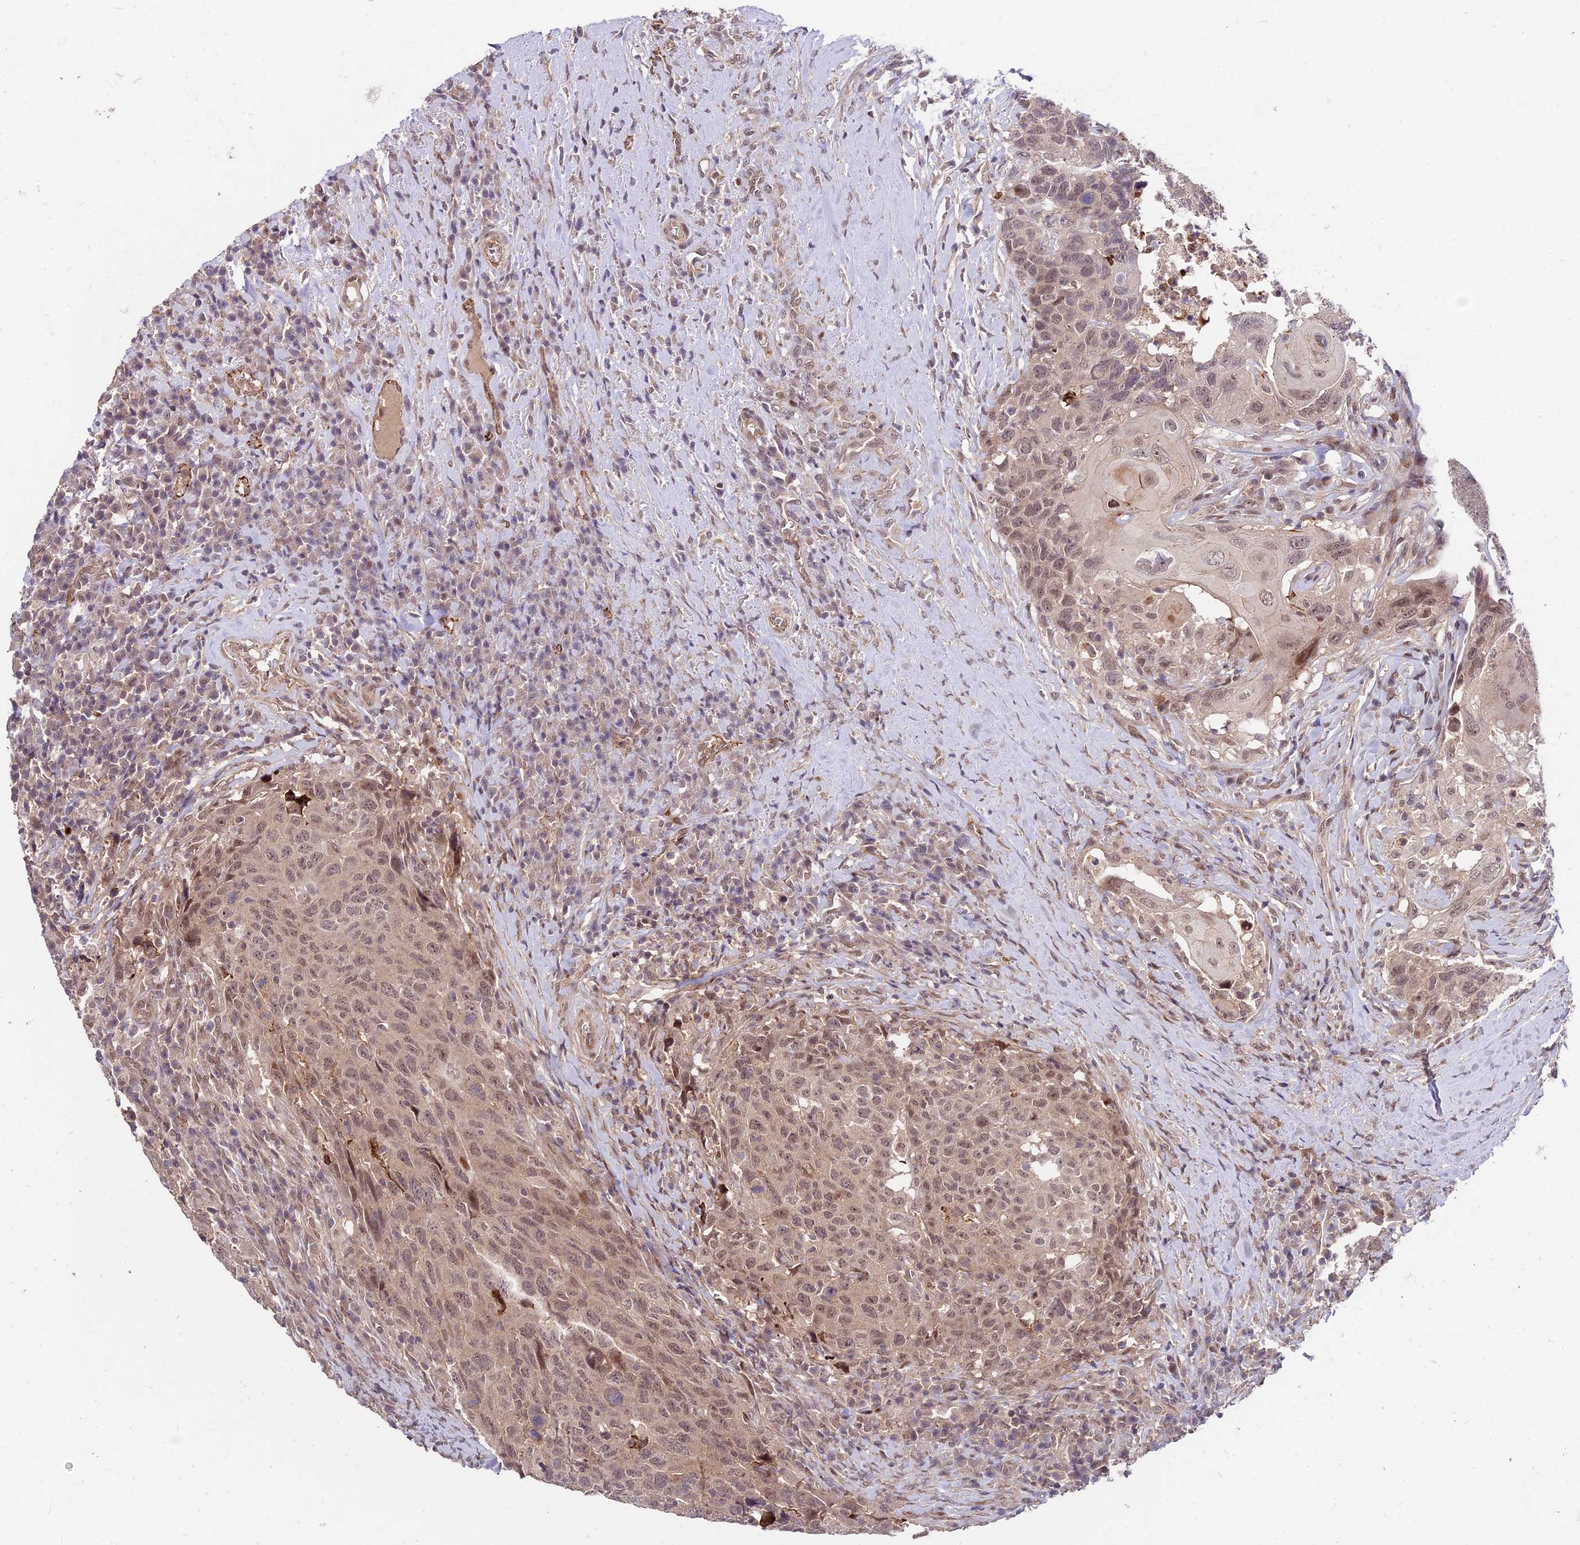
{"staining": {"intensity": "moderate", "quantity": ">75%", "location": "nuclear"}, "tissue": "head and neck cancer", "cell_type": "Tumor cells", "image_type": "cancer", "snomed": [{"axis": "morphology", "description": "Squamous cell carcinoma, NOS"}, {"axis": "topography", "description": "Head-Neck"}], "caption": "Head and neck squamous cell carcinoma tissue exhibits moderate nuclear staining in approximately >75% of tumor cells, visualized by immunohistochemistry.", "gene": "ZNF85", "patient": {"sex": "male", "age": 66}}